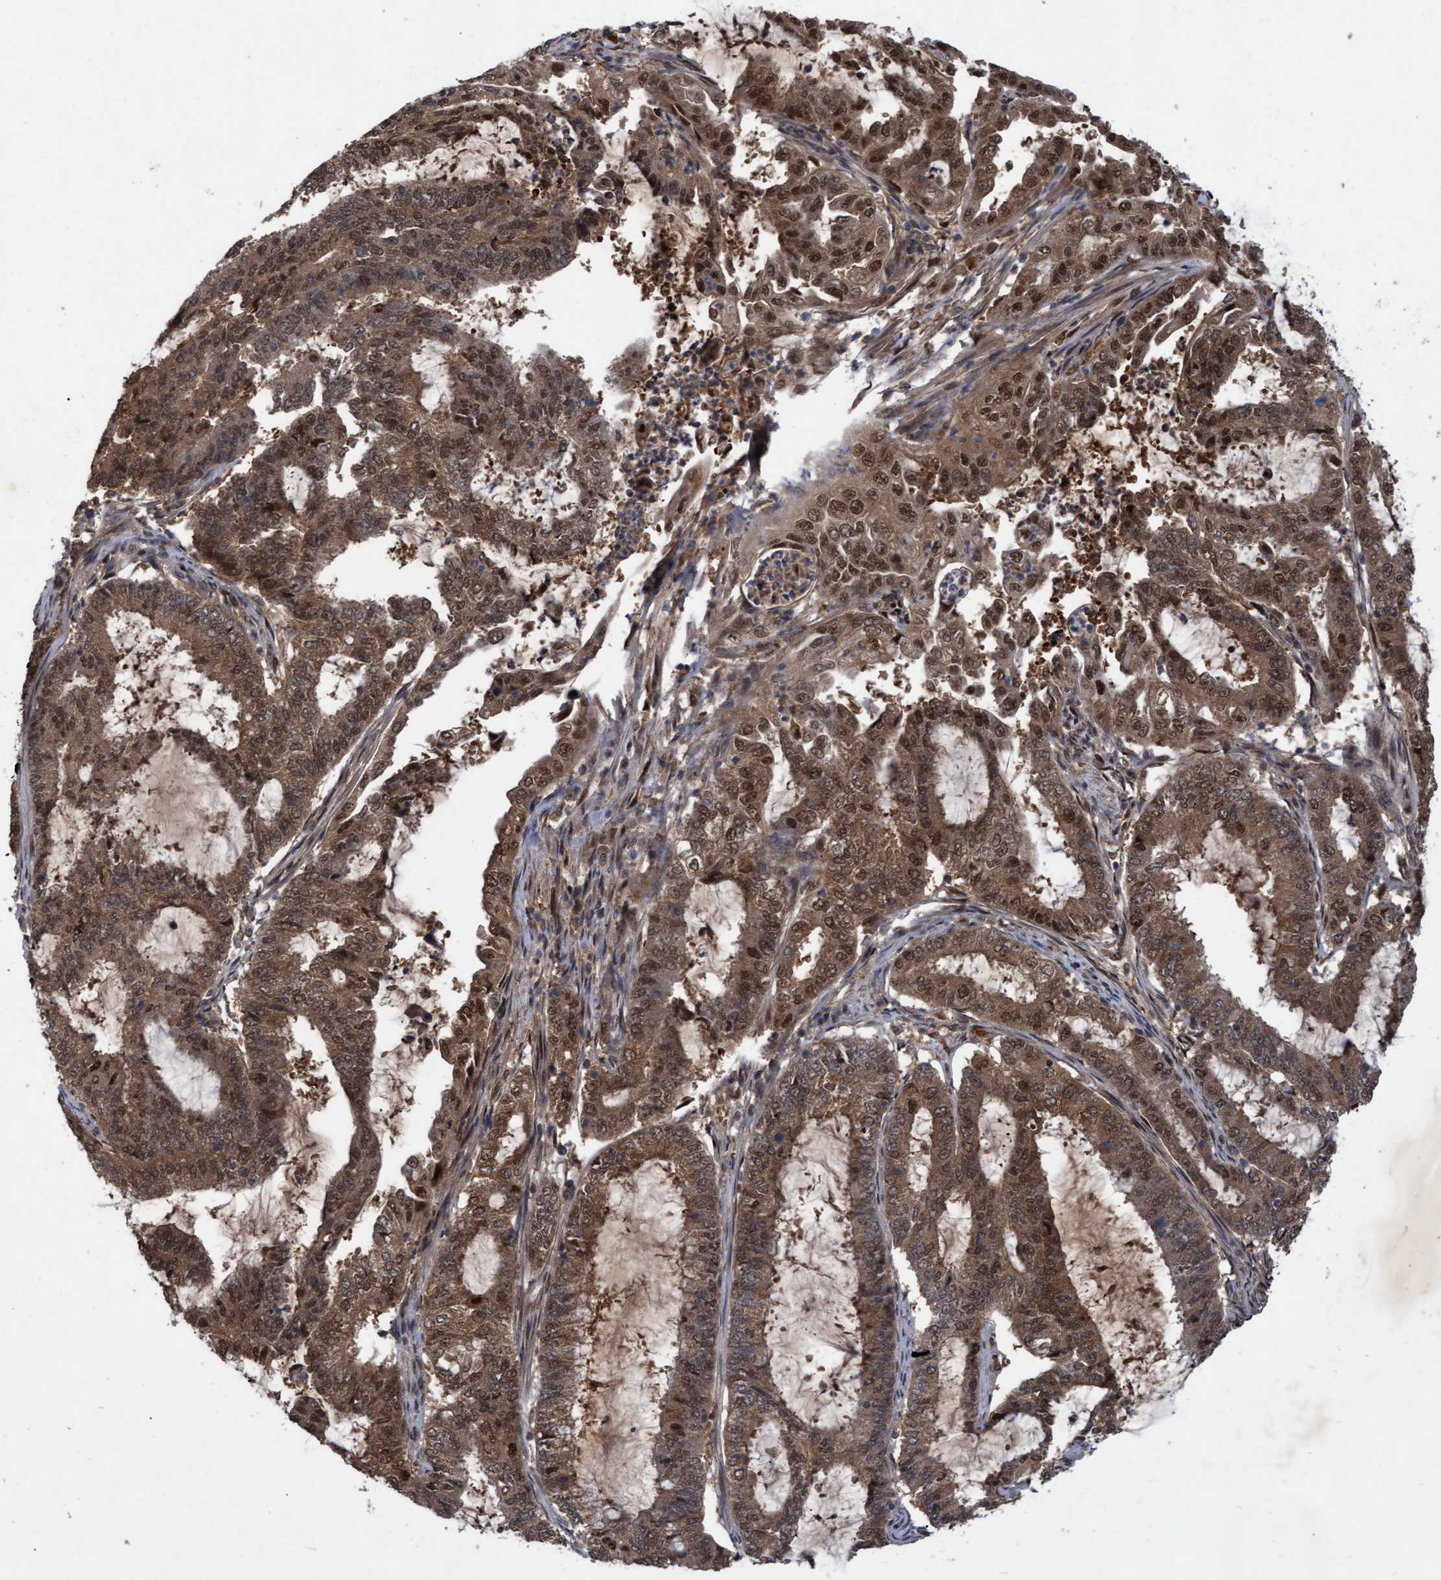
{"staining": {"intensity": "moderate", "quantity": ">75%", "location": "cytoplasmic/membranous,nuclear"}, "tissue": "endometrial cancer", "cell_type": "Tumor cells", "image_type": "cancer", "snomed": [{"axis": "morphology", "description": "Adenocarcinoma, NOS"}, {"axis": "topography", "description": "Endometrium"}], "caption": "Immunohistochemical staining of endometrial adenocarcinoma demonstrates moderate cytoplasmic/membranous and nuclear protein staining in approximately >75% of tumor cells.", "gene": "PSMB6", "patient": {"sex": "female", "age": 51}}